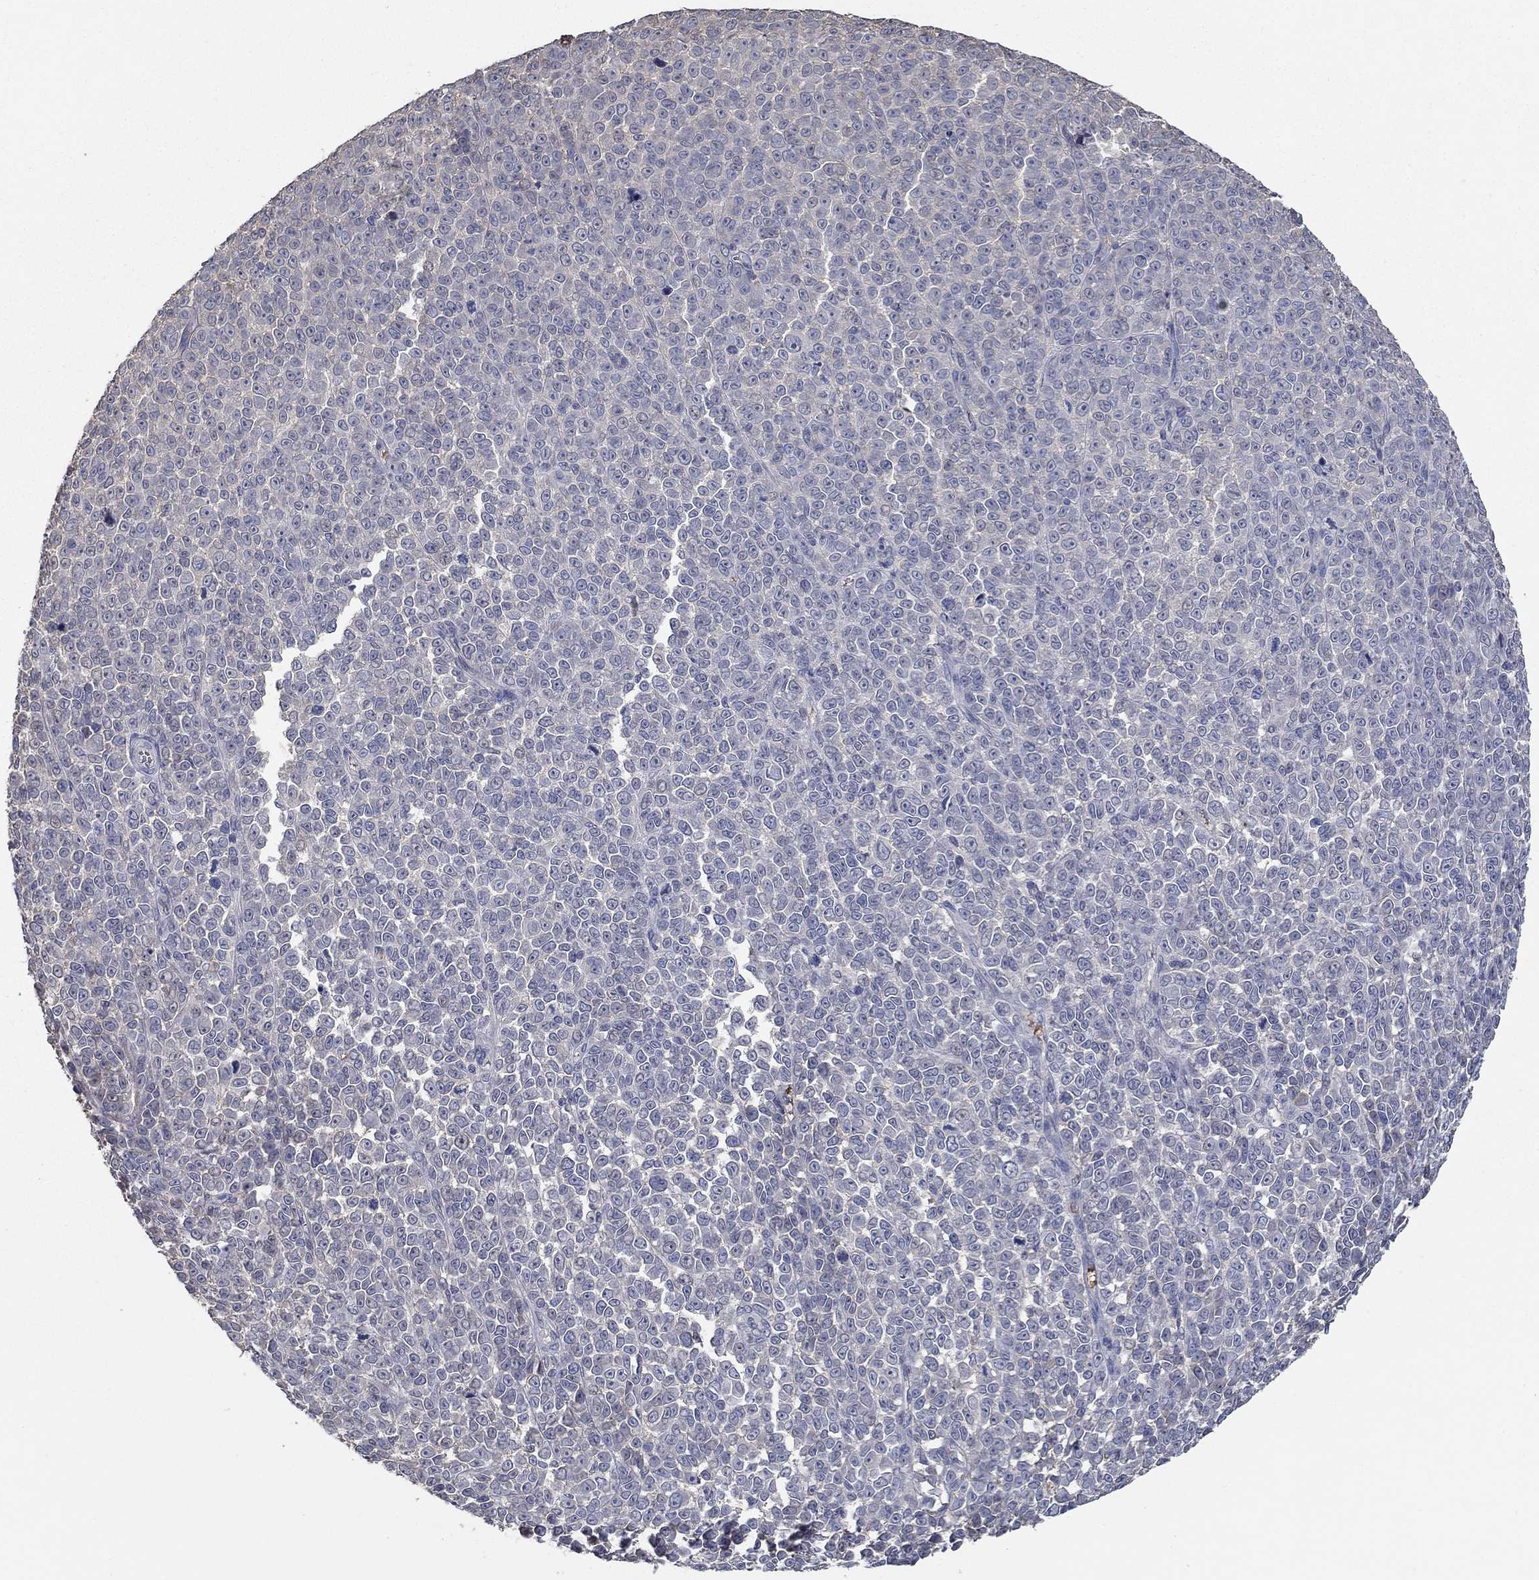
{"staining": {"intensity": "negative", "quantity": "none", "location": "none"}, "tissue": "melanoma", "cell_type": "Tumor cells", "image_type": "cancer", "snomed": [{"axis": "morphology", "description": "Malignant melanoma, NOS"}, {"axis": "topography", "description": "Skin"}], "caption": "This is an immunohistochemistry image of malignant melanoma. There is no expression in tumor cells.", "gene": "IL10", "patient": {"sex": "female", "age": 95}}